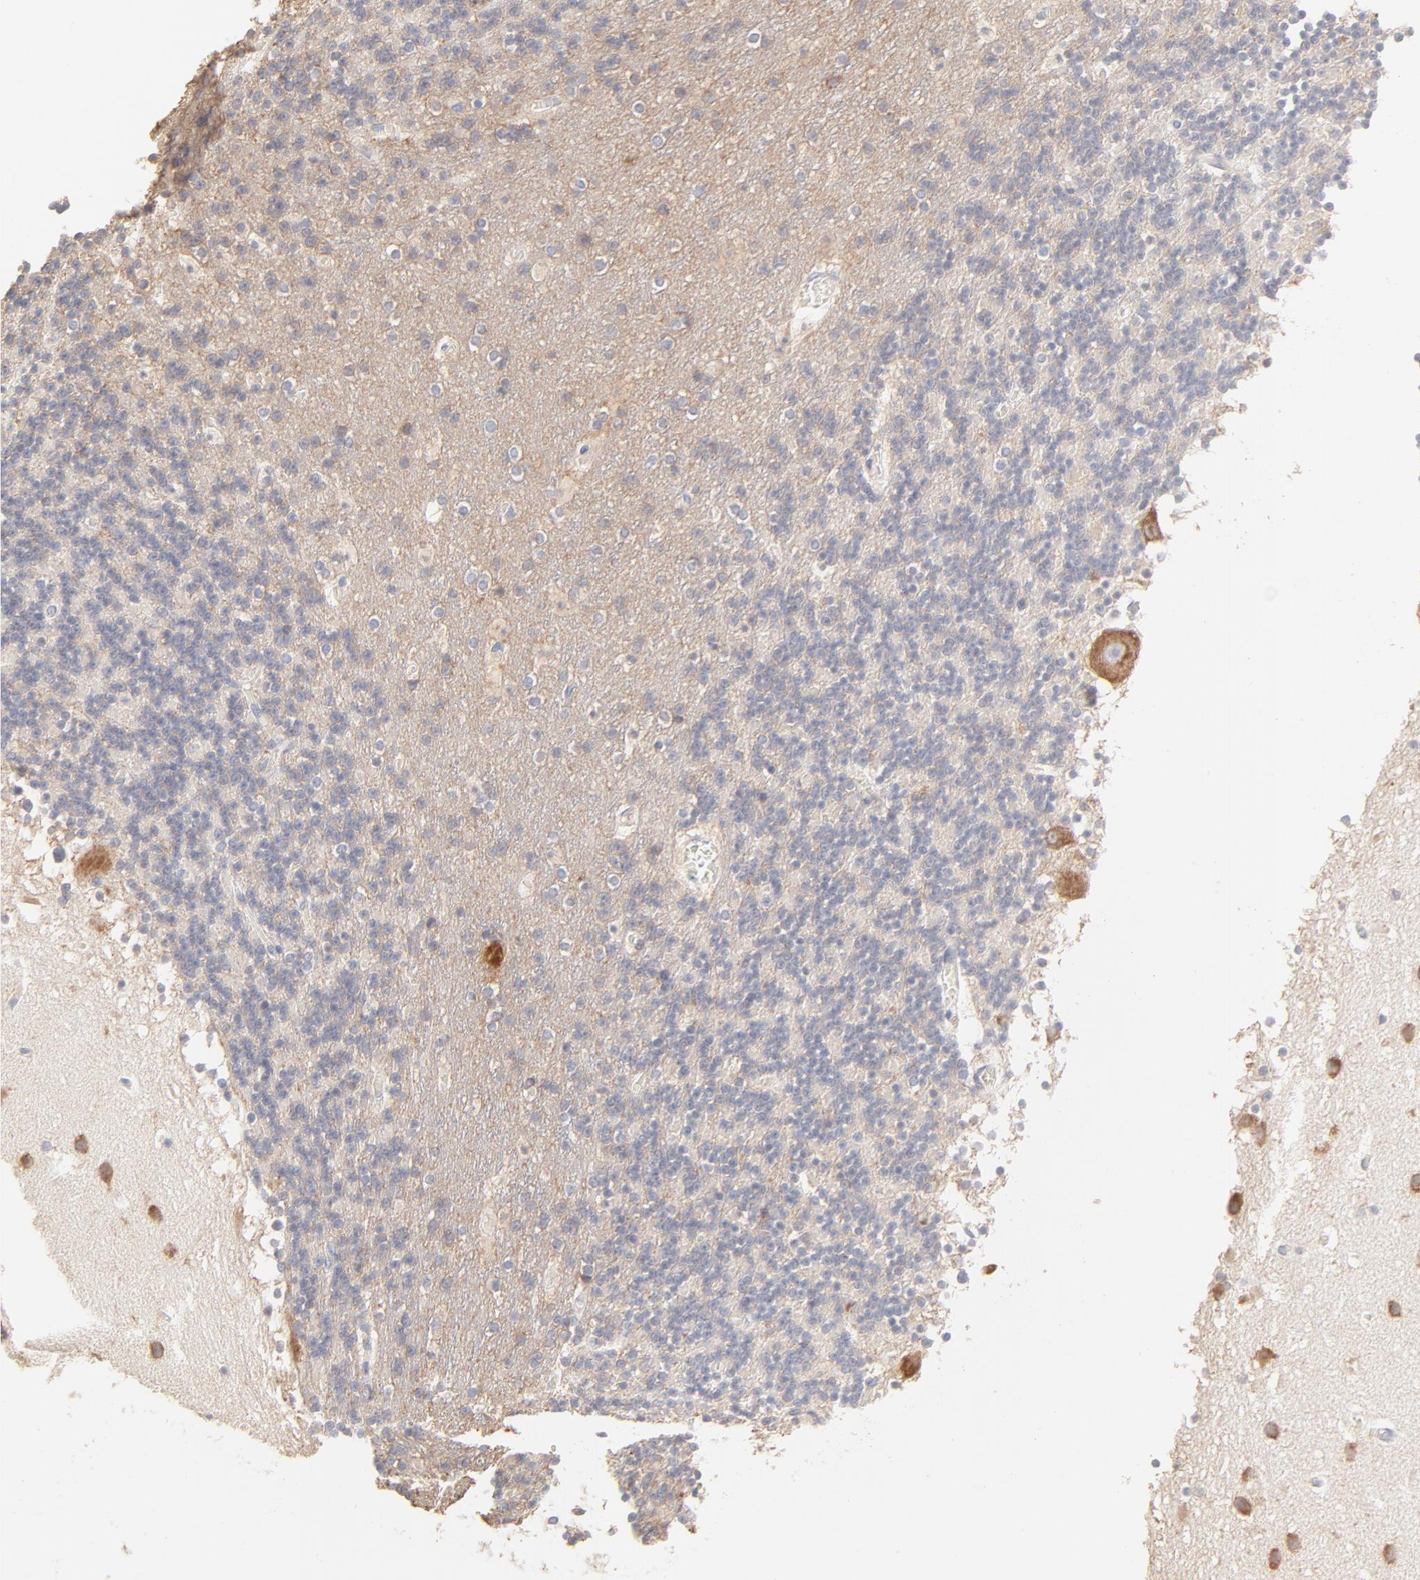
{"staining": {"intensity": "weak", "quantity": ">75%", "location": "cytoplasmic/membranous"}, "tissue": "cerebellum", "cell_type": "Cells in granular layer", "image_type": "normal", "snomed": [{"axis": "morphology", "description": "Normal tissue, NOS"}, {"axis": "topography", "description": "Cerebellum"}], "caption": "Immunohistochemical staining of normal cerebellum demonstrates weak cytoplasmic/membranous protein staining in approximately >75% of cells in granular layer.", "gene": "RPS21", "patient": {"sex": "male", "age": 45}}